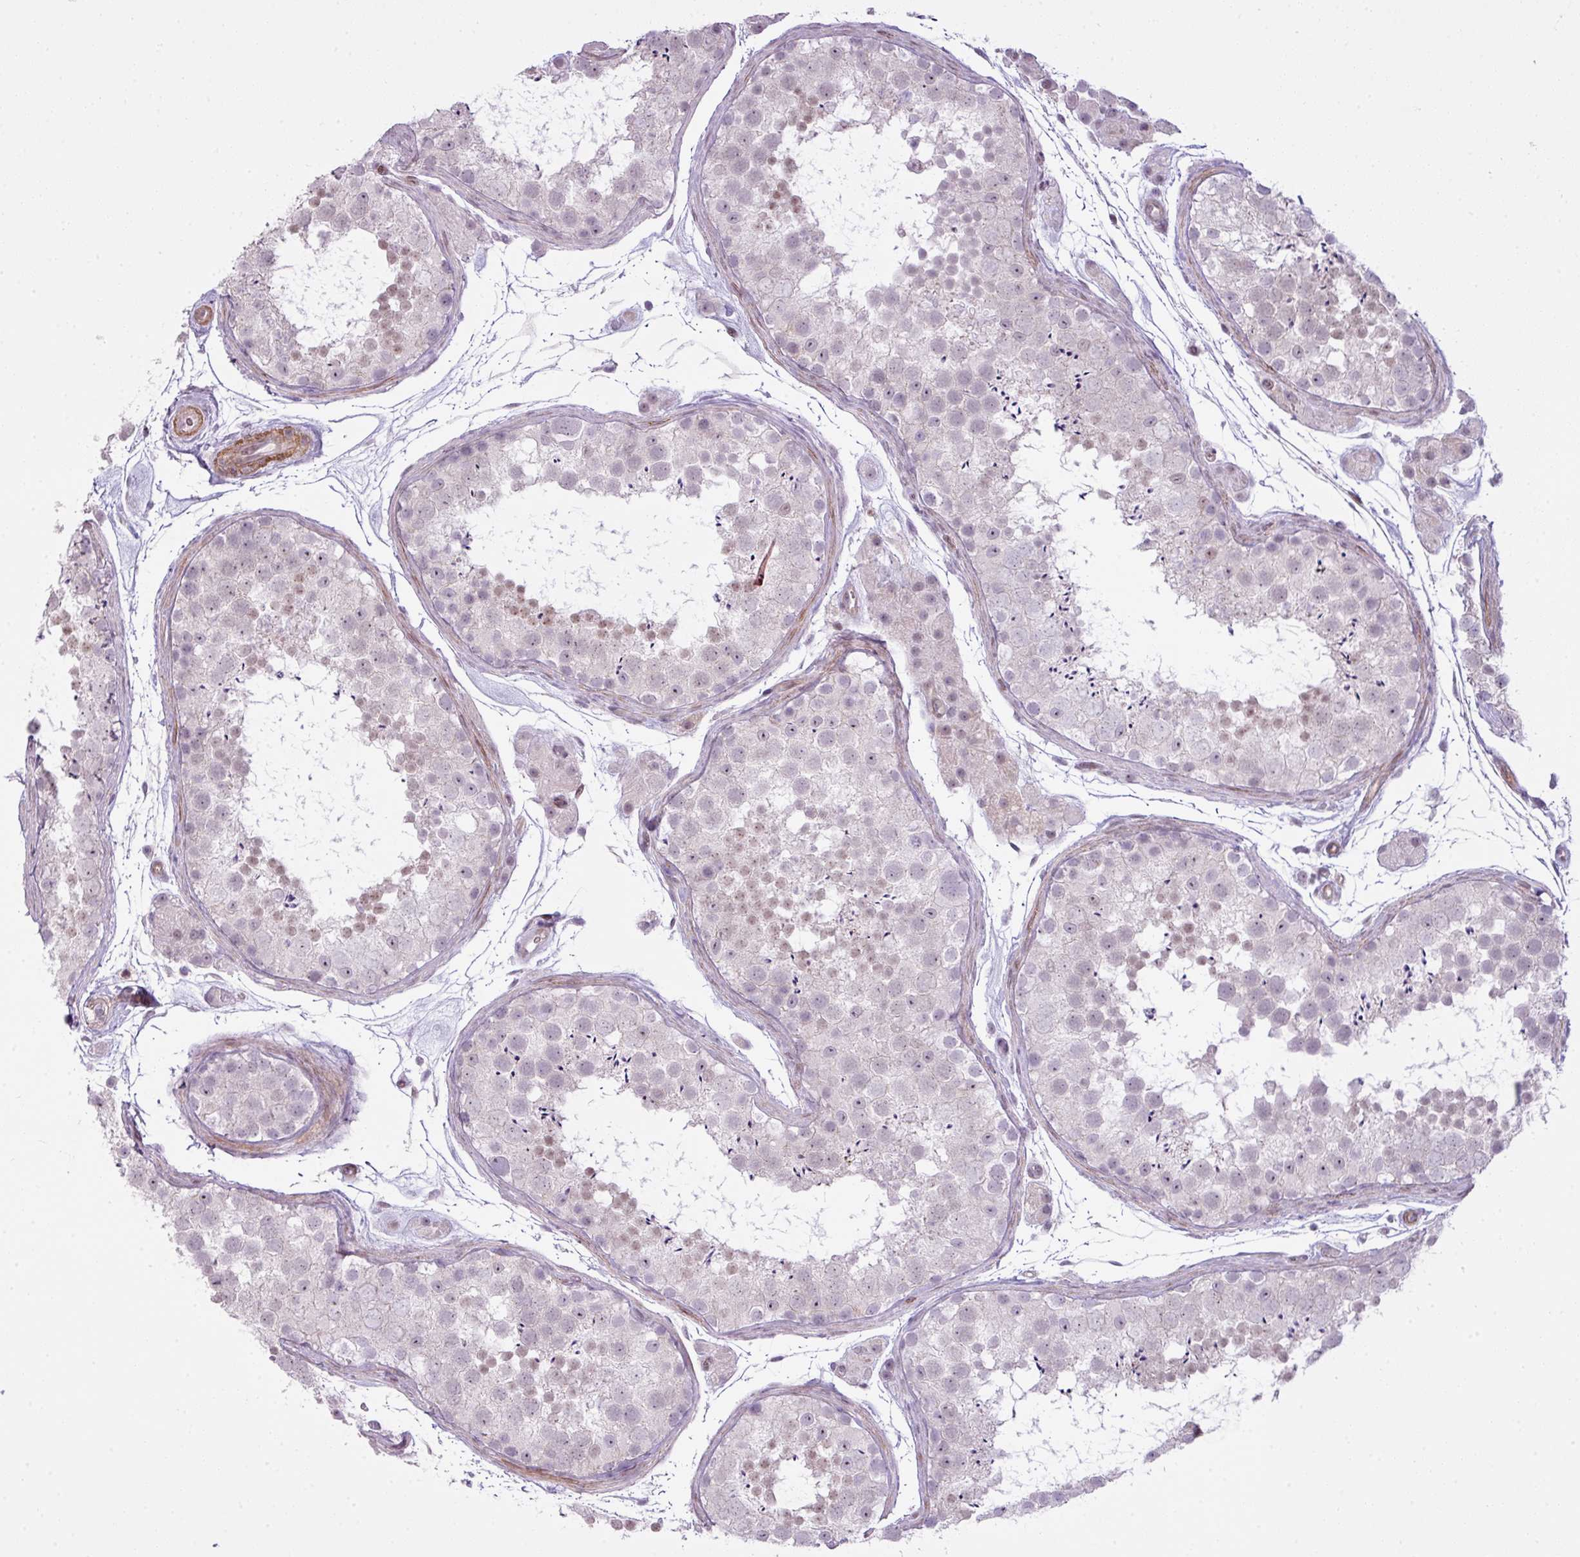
{"staining": {"intensity": "moderate", "quantity": "<25%", "location": "nuclear"}, "tissue": "testis", "cell_type": "Cells in seminiferous ducts", "image_type": "normal", "snomed": [{"axis": "morphology", "description": "Normal tissue, NOS"}, {"axis": "topography", "description": "Testis"}], "caption": "A high-resolution image shows IHC staining of normal testis, which shows moderate nuclear positivity in about <25% of cells in seminiferous ducts. The protein is shown in brown color, while the nuclei are stained blue.", "gene": "ZNF688", "patient": {"sex": "male", "age": 41}}